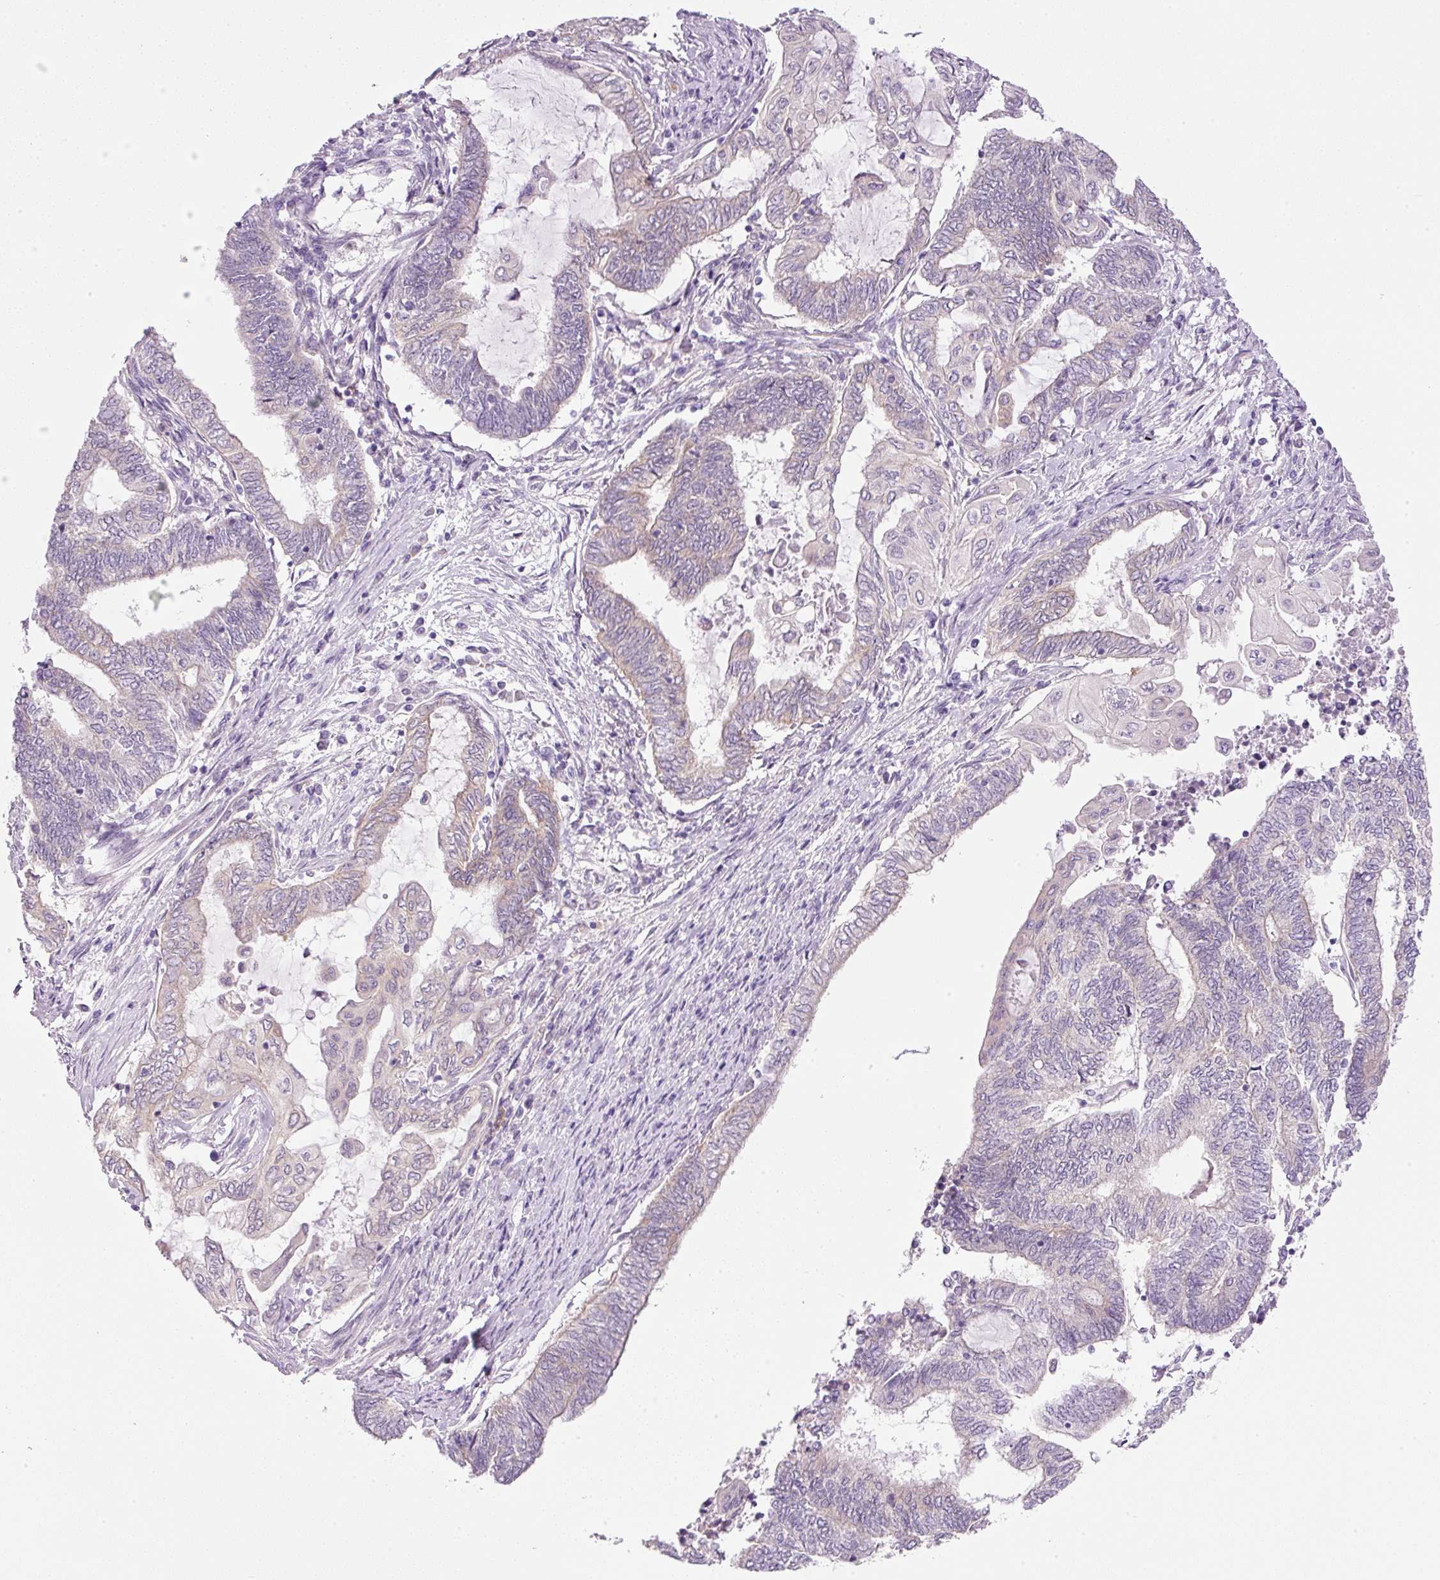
{"staining": {"intensity": "negative", "quantity": "none", "location": "none"}, "tissue": "endometrial cancer", "cell_type": "Tumor cells", "image_type": "cancer", "snomed": [{"axis": "morphology", "description": "Adenocarcinoma, NOS"}, {"axis": "topography", "description": "Uterus"}, {"axis": "topography", "description": "Endometrium"}], "caption": "An immunohistochemistry histopathology image of endometrial cancer (adenocarcinoma) is shown. There is no staining in tumor cells of endometrial cancer (adenocarcinoma). (IHC, brightfield microscopy, high magnification).", "gene": "SRC", "patient": {"sex": "female", "age": 70}}